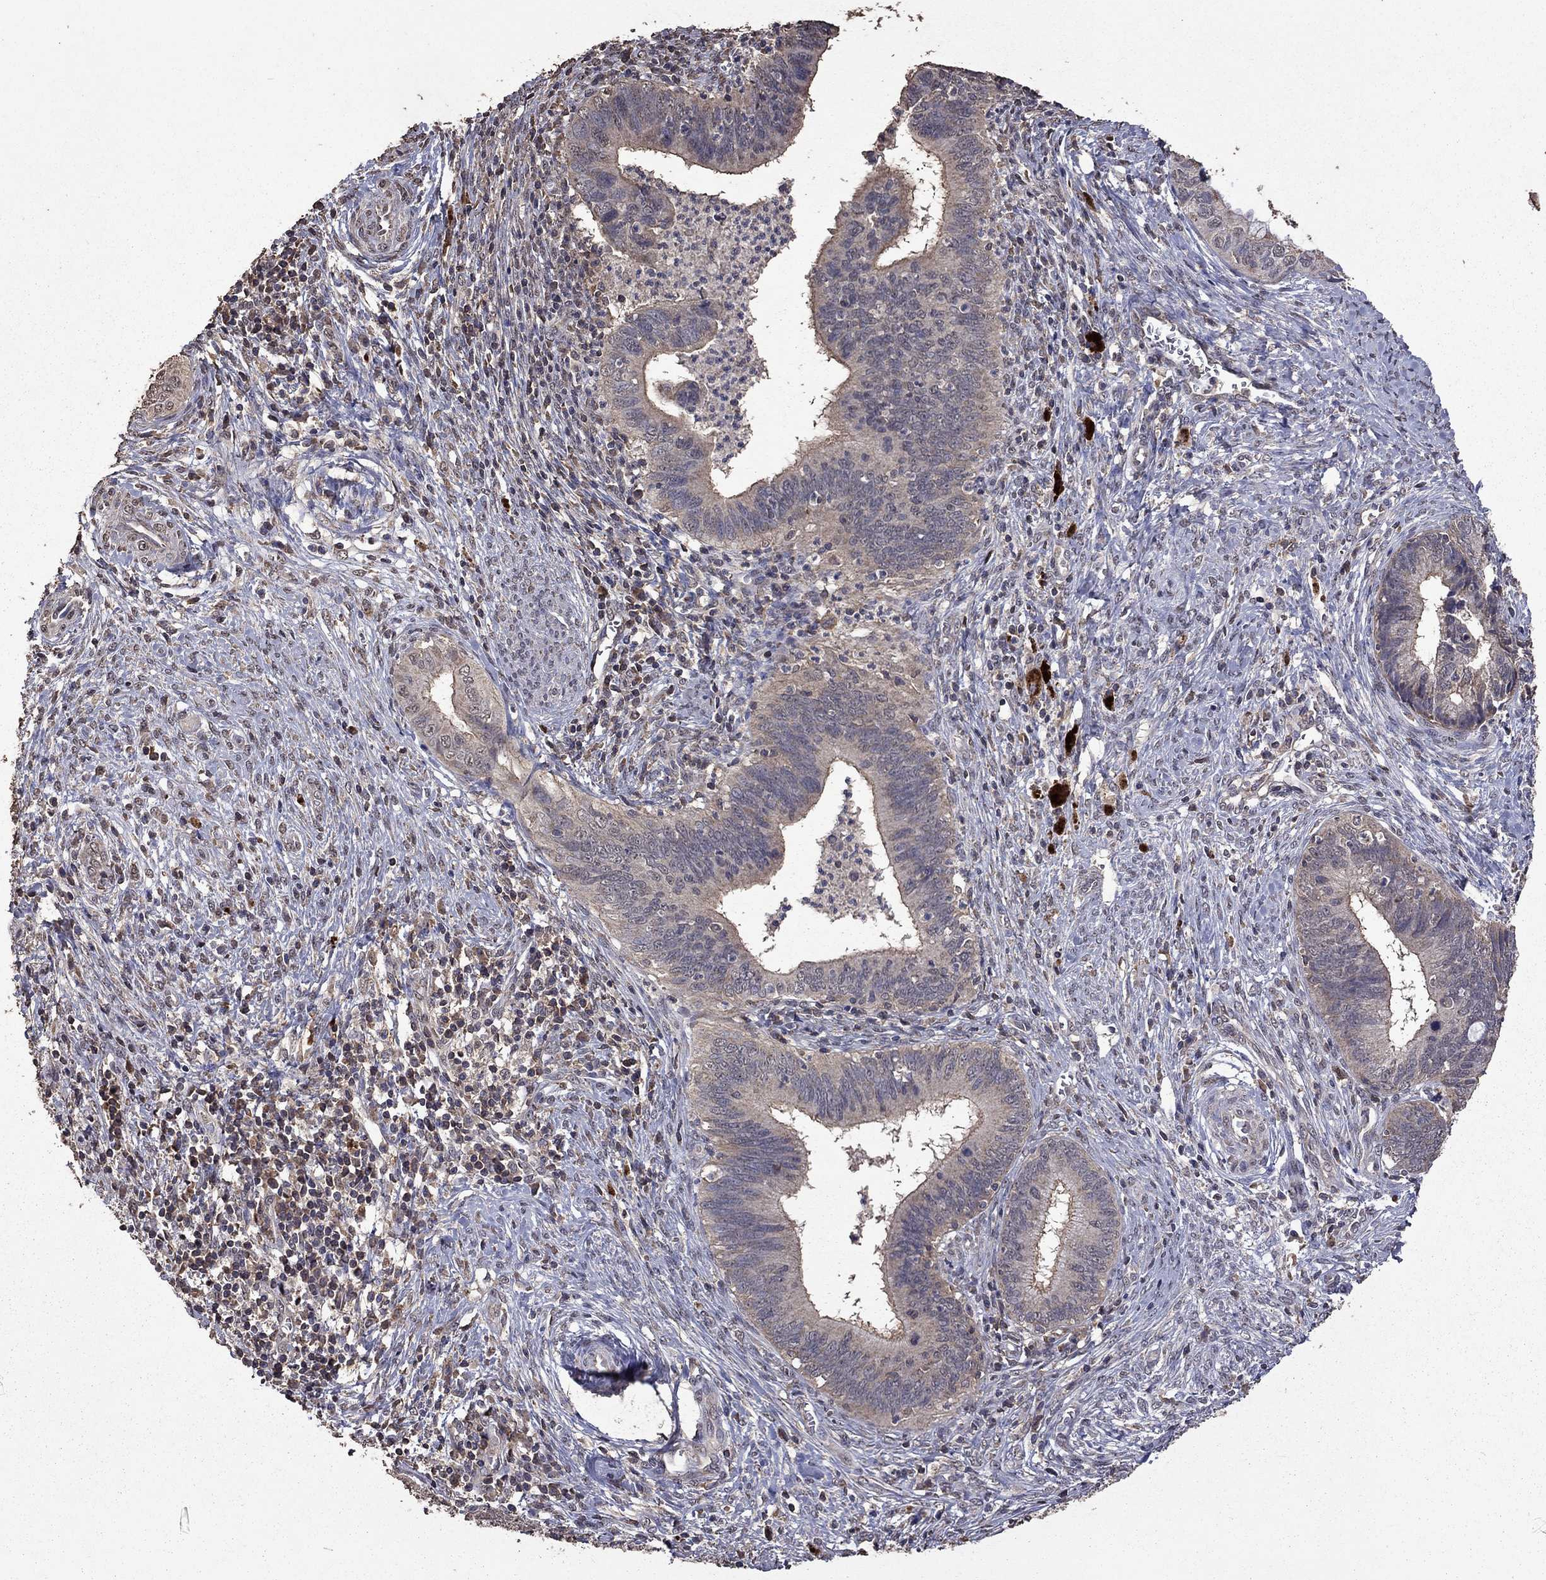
{"staining": {"intensity": "negative", "quantity": "none", "location": "none"}, "tissue": "cervical cancer", "cell_type": "Tumor cells", "image_type": "cancer", "snomed": [{"axis": "morphology", "description": "Adenocarcinoma, NOS"}, {"axis": "topography", "description": "Cervix"}], "caption": "A high-resolution histopathology image shows immunohistochemistry (IHC) staining of cervical cancer (adenocarcinoma), which demonstrates no significant staining in tumor cells.", "gene": "SERPINA5", "patient": {"sex": "female", "age": 42}}